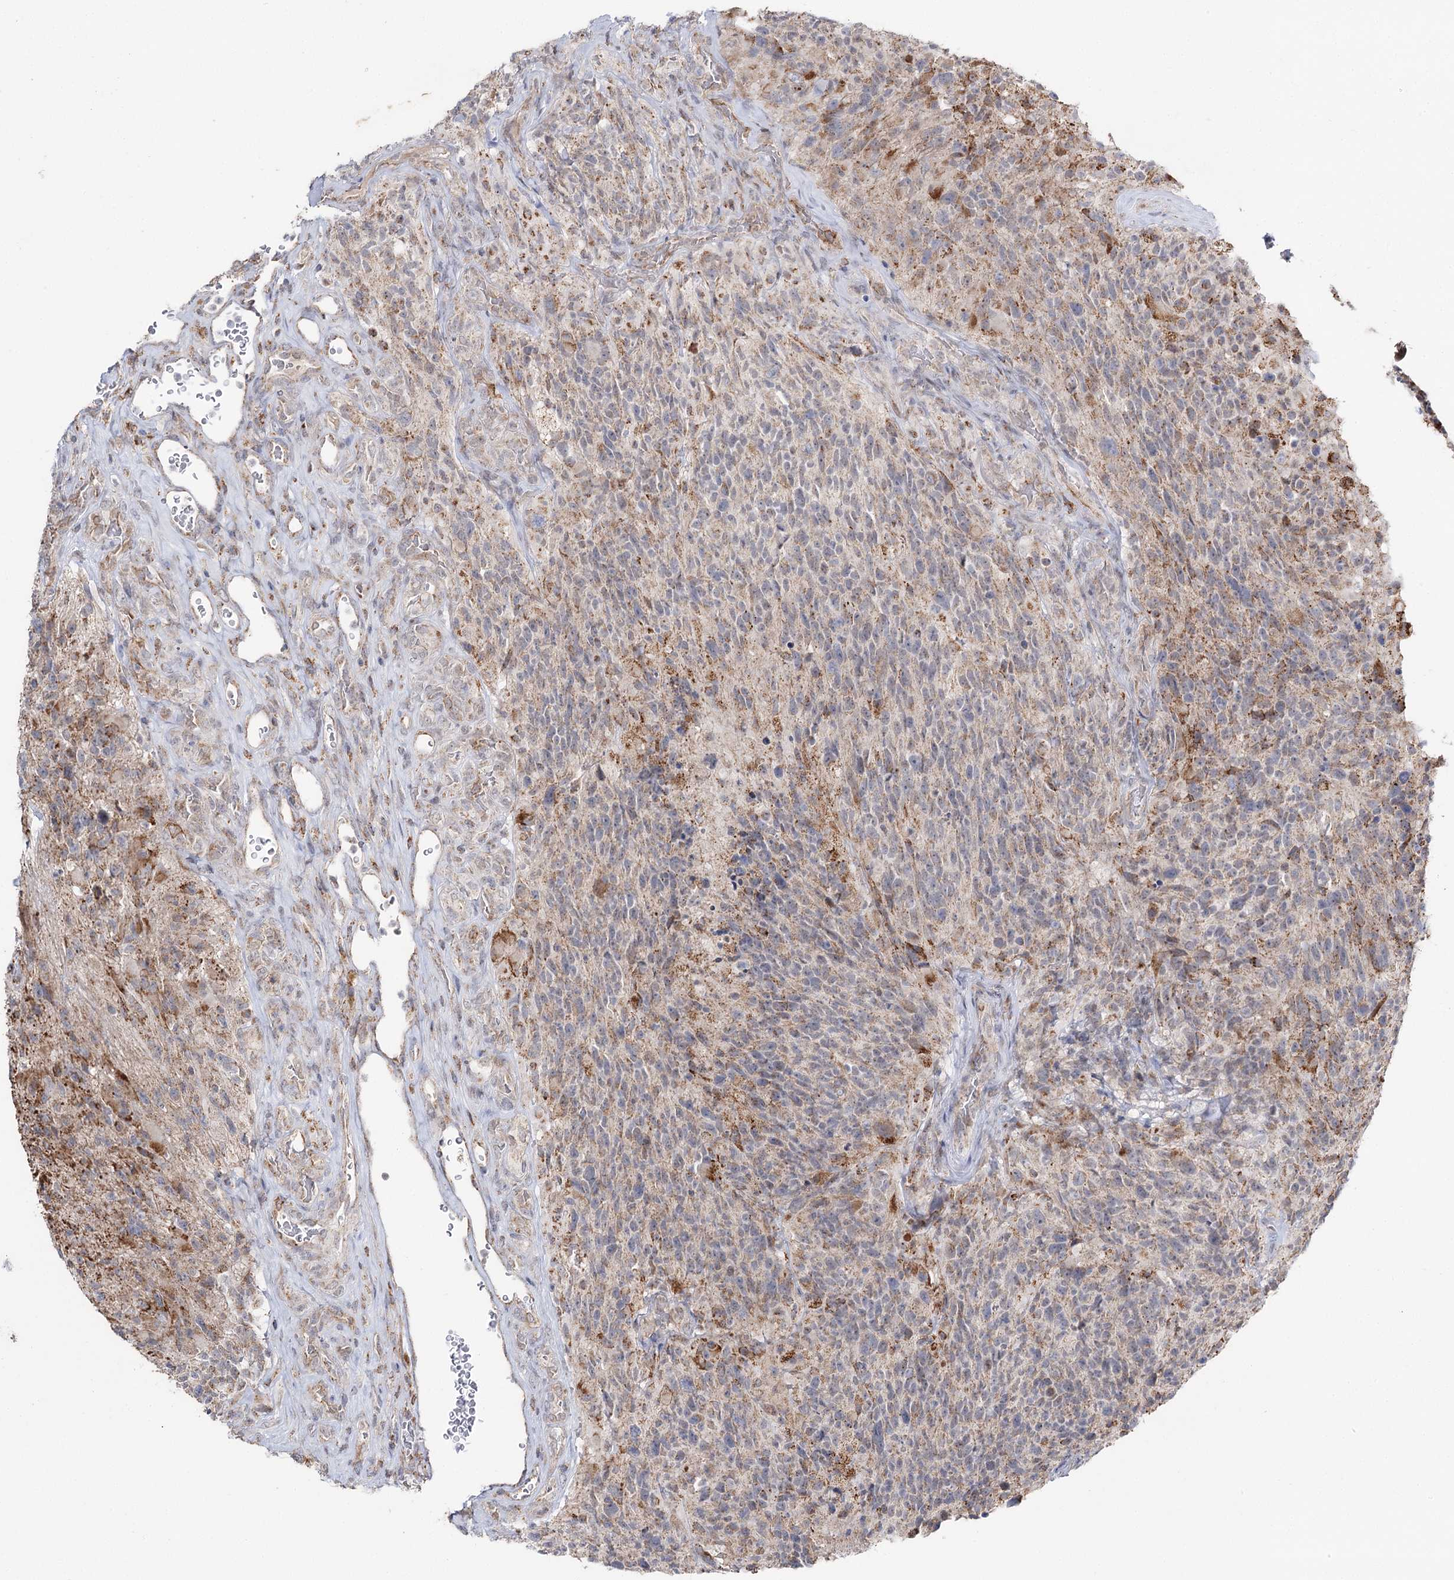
{"staining": {"intensity": "moderate", "quantity": "<25%", "location": "cytoplasmic/membranous"}, "tissue": "glioma", "cell_type": "Tumor cells", "image_type": "cancer", "snomed": [{"axis": "morphology", "description": "Glioma, malignant, High grade"}, {"axis": "topography", "description": "Brain"}], "caption": "Brown immunohistochemical staining in human malignant glioma (high-grade) displays moderate cytoplasmic/membranous staining in about <25% of tumor cells.", "gene": "CBR4", "patient": {"sex": "male", "age": 76}}